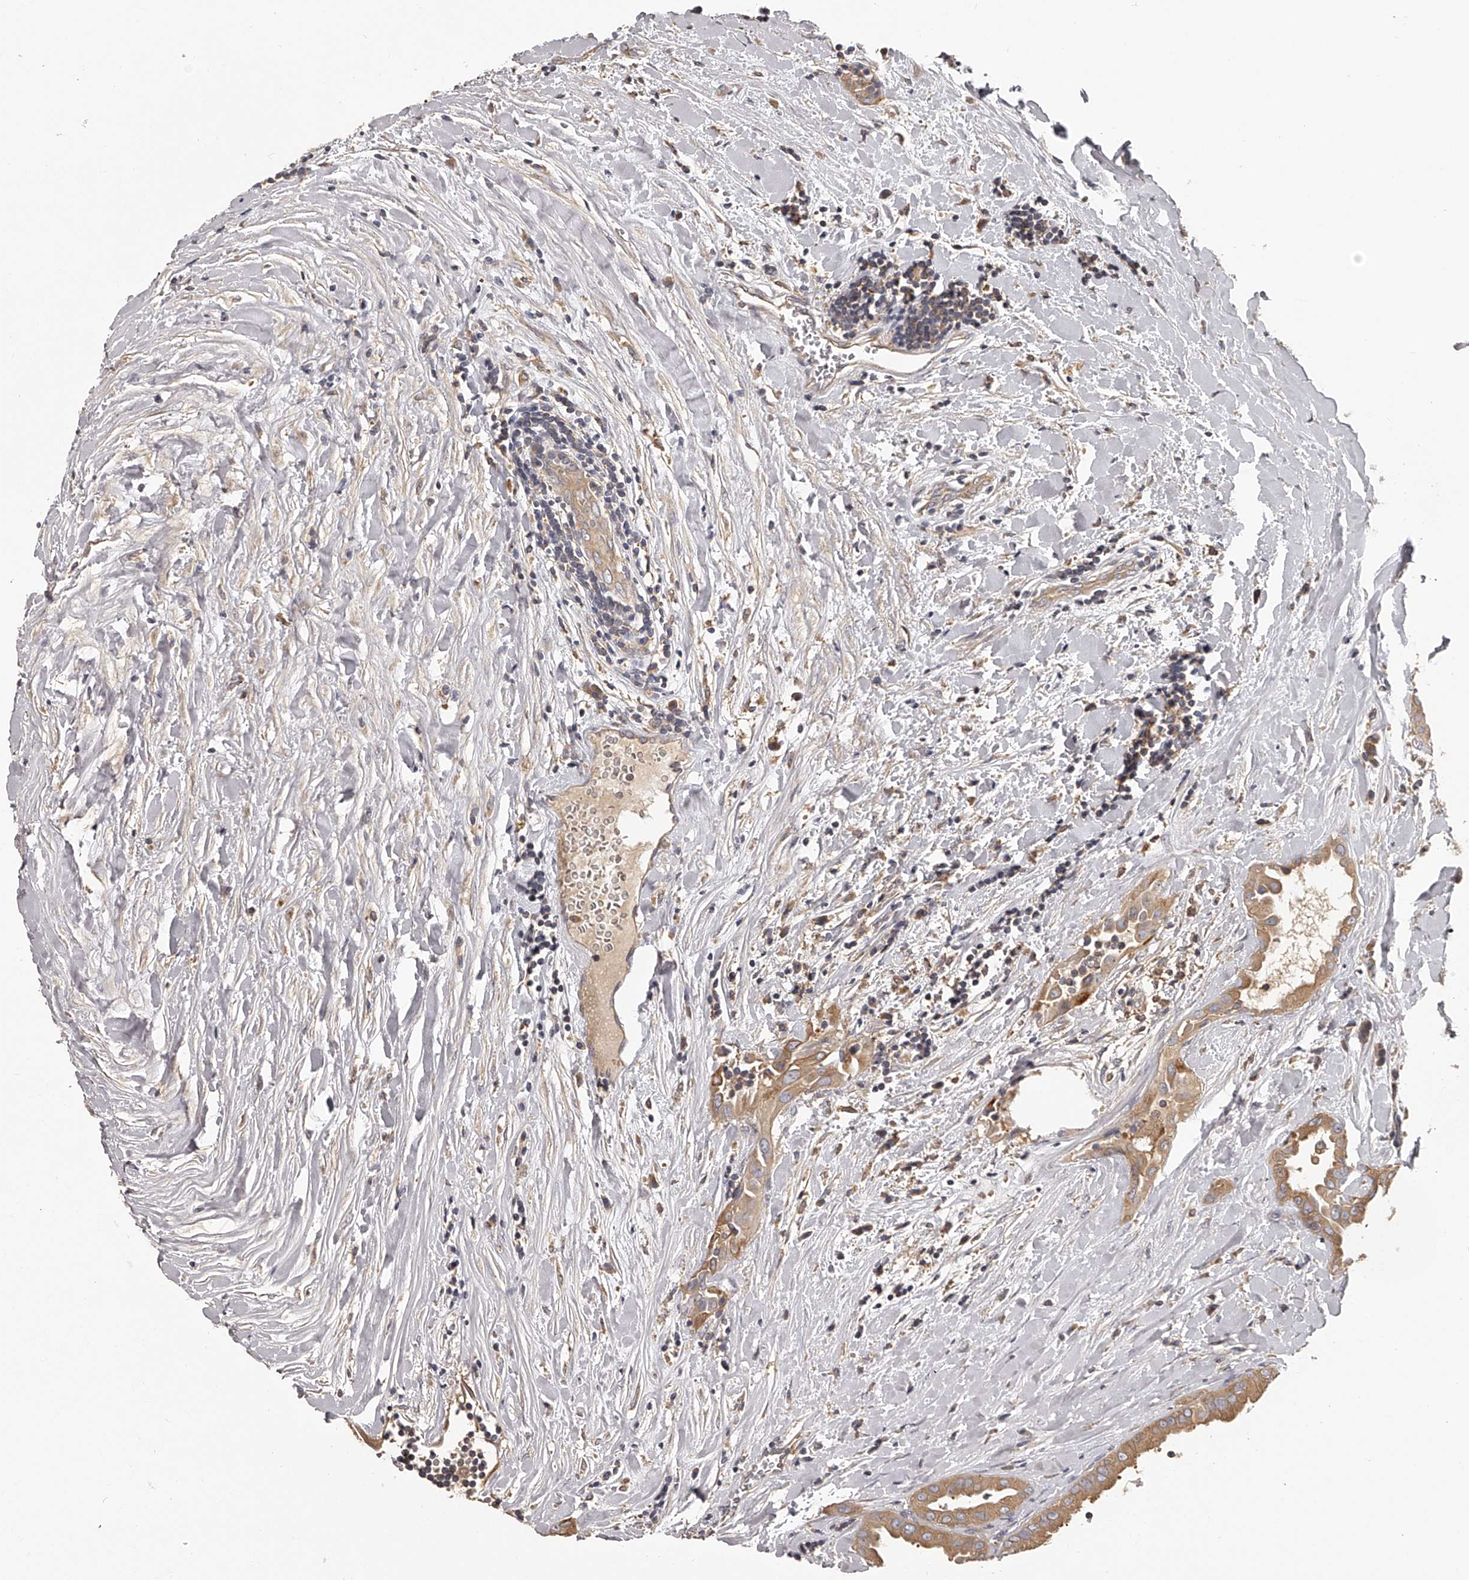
{"staining": {"intensity": "moderate", "quantity": ">75%", "location": "cytoplasmic/membranous"}, "tissue": "thyroid cancer", "cell_type": "Tumor cells", "image_type": "cancer", "snomed": [{"axis": "morphology", "description": "Papillary adenocarcinoma, NOS"}, {"axis": "topography", "description": "Thyroid gland"}], "caption": "Papillary adenocarcinoma (thyroid) stained for a protein (brown) exhibits moderate cytoplasmic/membranous positive positivity in approximately >75% of tumor cells.", "gene": "TNN", "patient": {"sex": "male", "age": 33}}